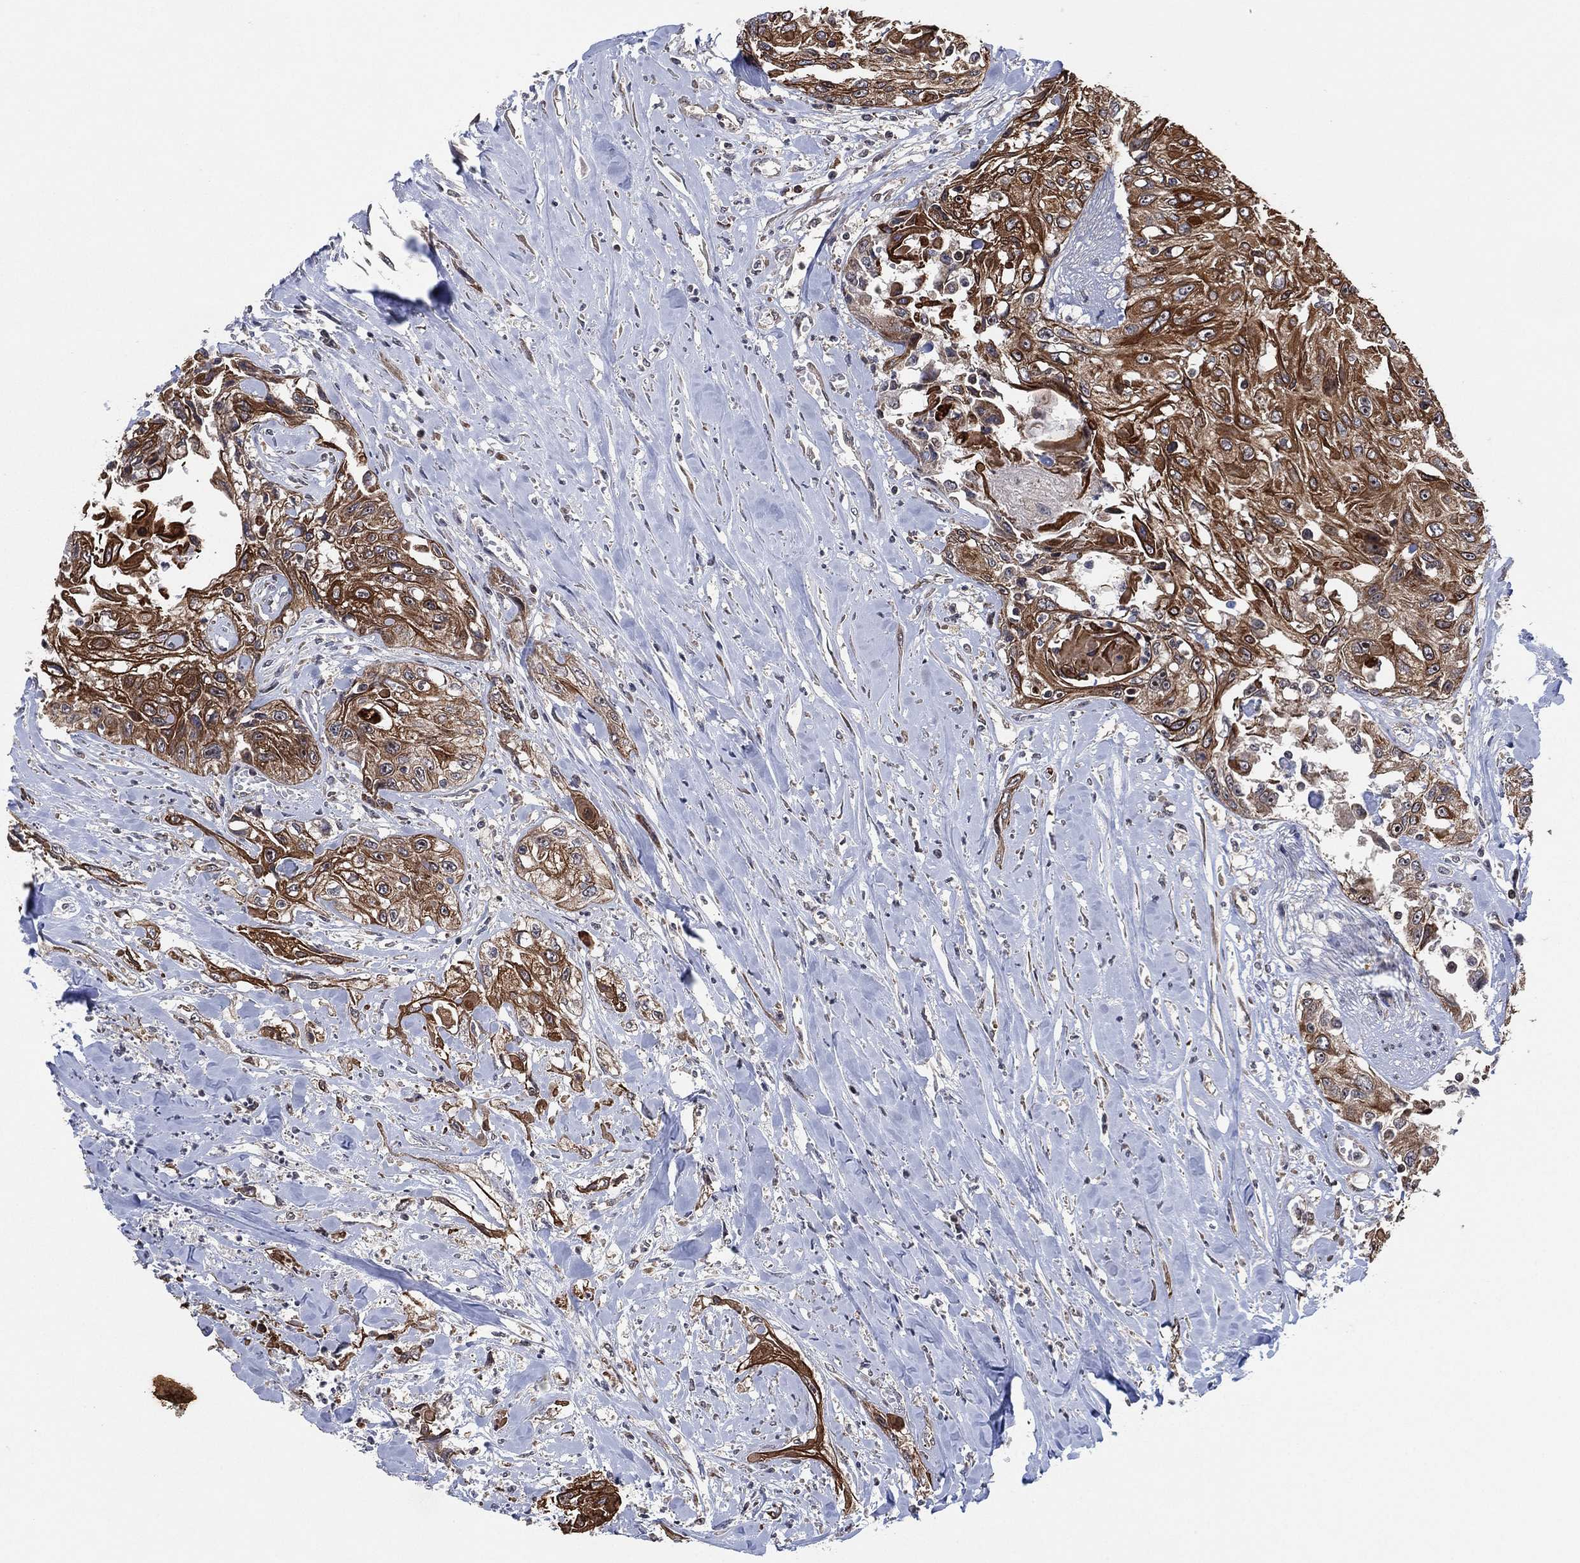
{"staining": {"intensity": "strong", "quantity": ">75%", "location": "cytoplasmic/membranous"}, "tissue": "head and neck cancer", "cell_type": "Tumor cells", "image_type": "cancer", "snomed": [{"axis": "morphology", "description": "Normal tissue, NOS"}, {"axis": "morphology", "description": "Squamous cell carcinoma, NOS"}, {"axis": "topography", "description": "Oral tissue"}, {"axis": "topography", "description": "Peripheral nerve tissue"}, {"axis": "topography", "description": "Head-Neck"}], "caption": "Strong cytoplasmic/membranous positivity is present in about >75% of tumor cells in head and neck cancer.", "gene": "TMCO1", "patient": {"sex": "female", "age": 59}}